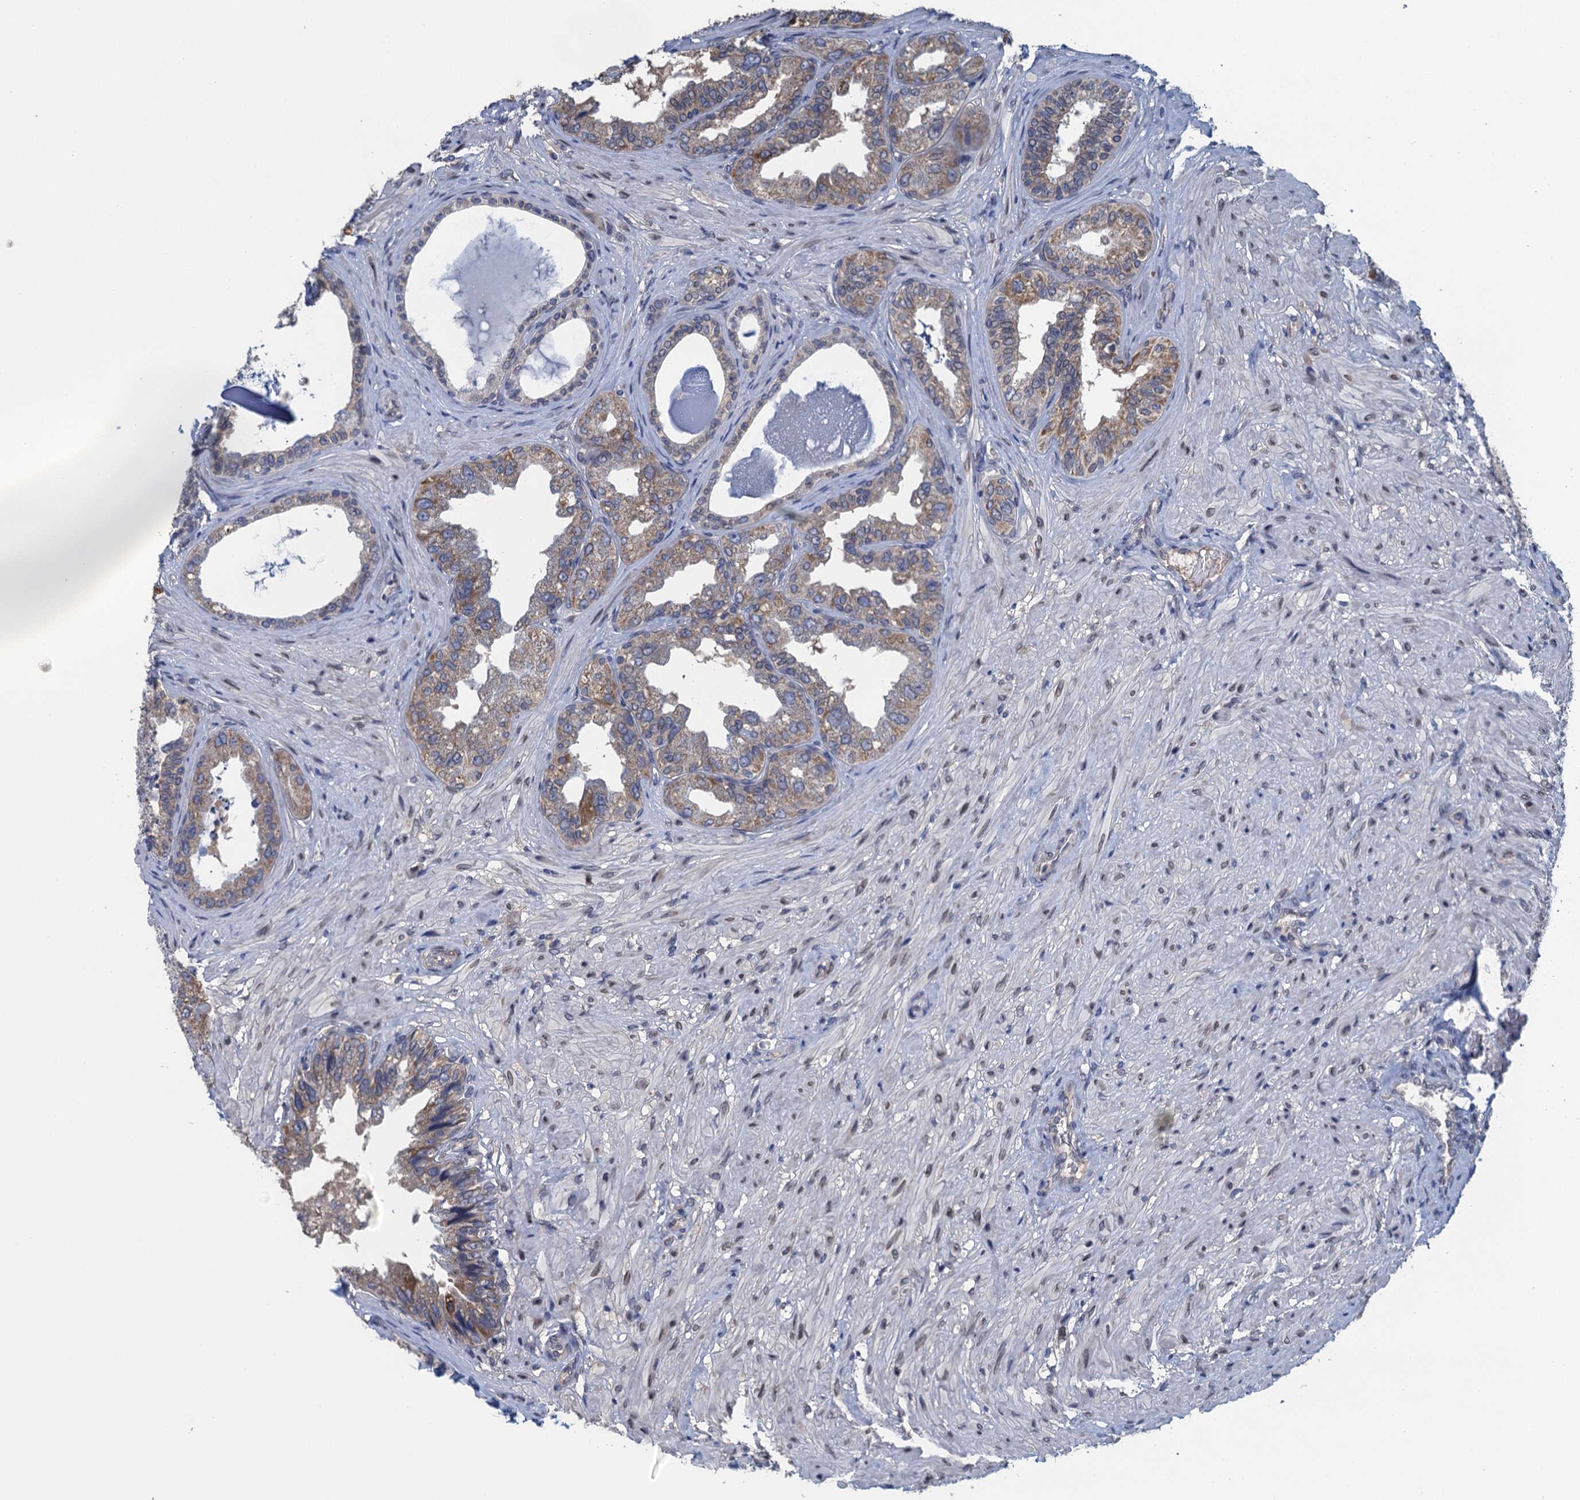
{"staining": {"intensity": "moderate", "quantity": ">75%", "location": "cytoplasmic/membranous"}, "tissue": "seminal vesicle", "cell_type": "Glandular cells", "image_type": "normal", "snomed": [{"axis": "morphology", "description": "Normal tissue, NOS"}, {"axis": "topography", "description": "Seminal veicle"}, {"axis": "topography", "description": "Peripheral nerve tissue"}], "caption": "Protein expression analysis of unremarkable human seminal vesicle reveals moderate cytoplasmic/membranous positivity in approximately >75% of glandular cells.", "gene": "CTU2", "patient": {"sex": "male", "age": 63}}